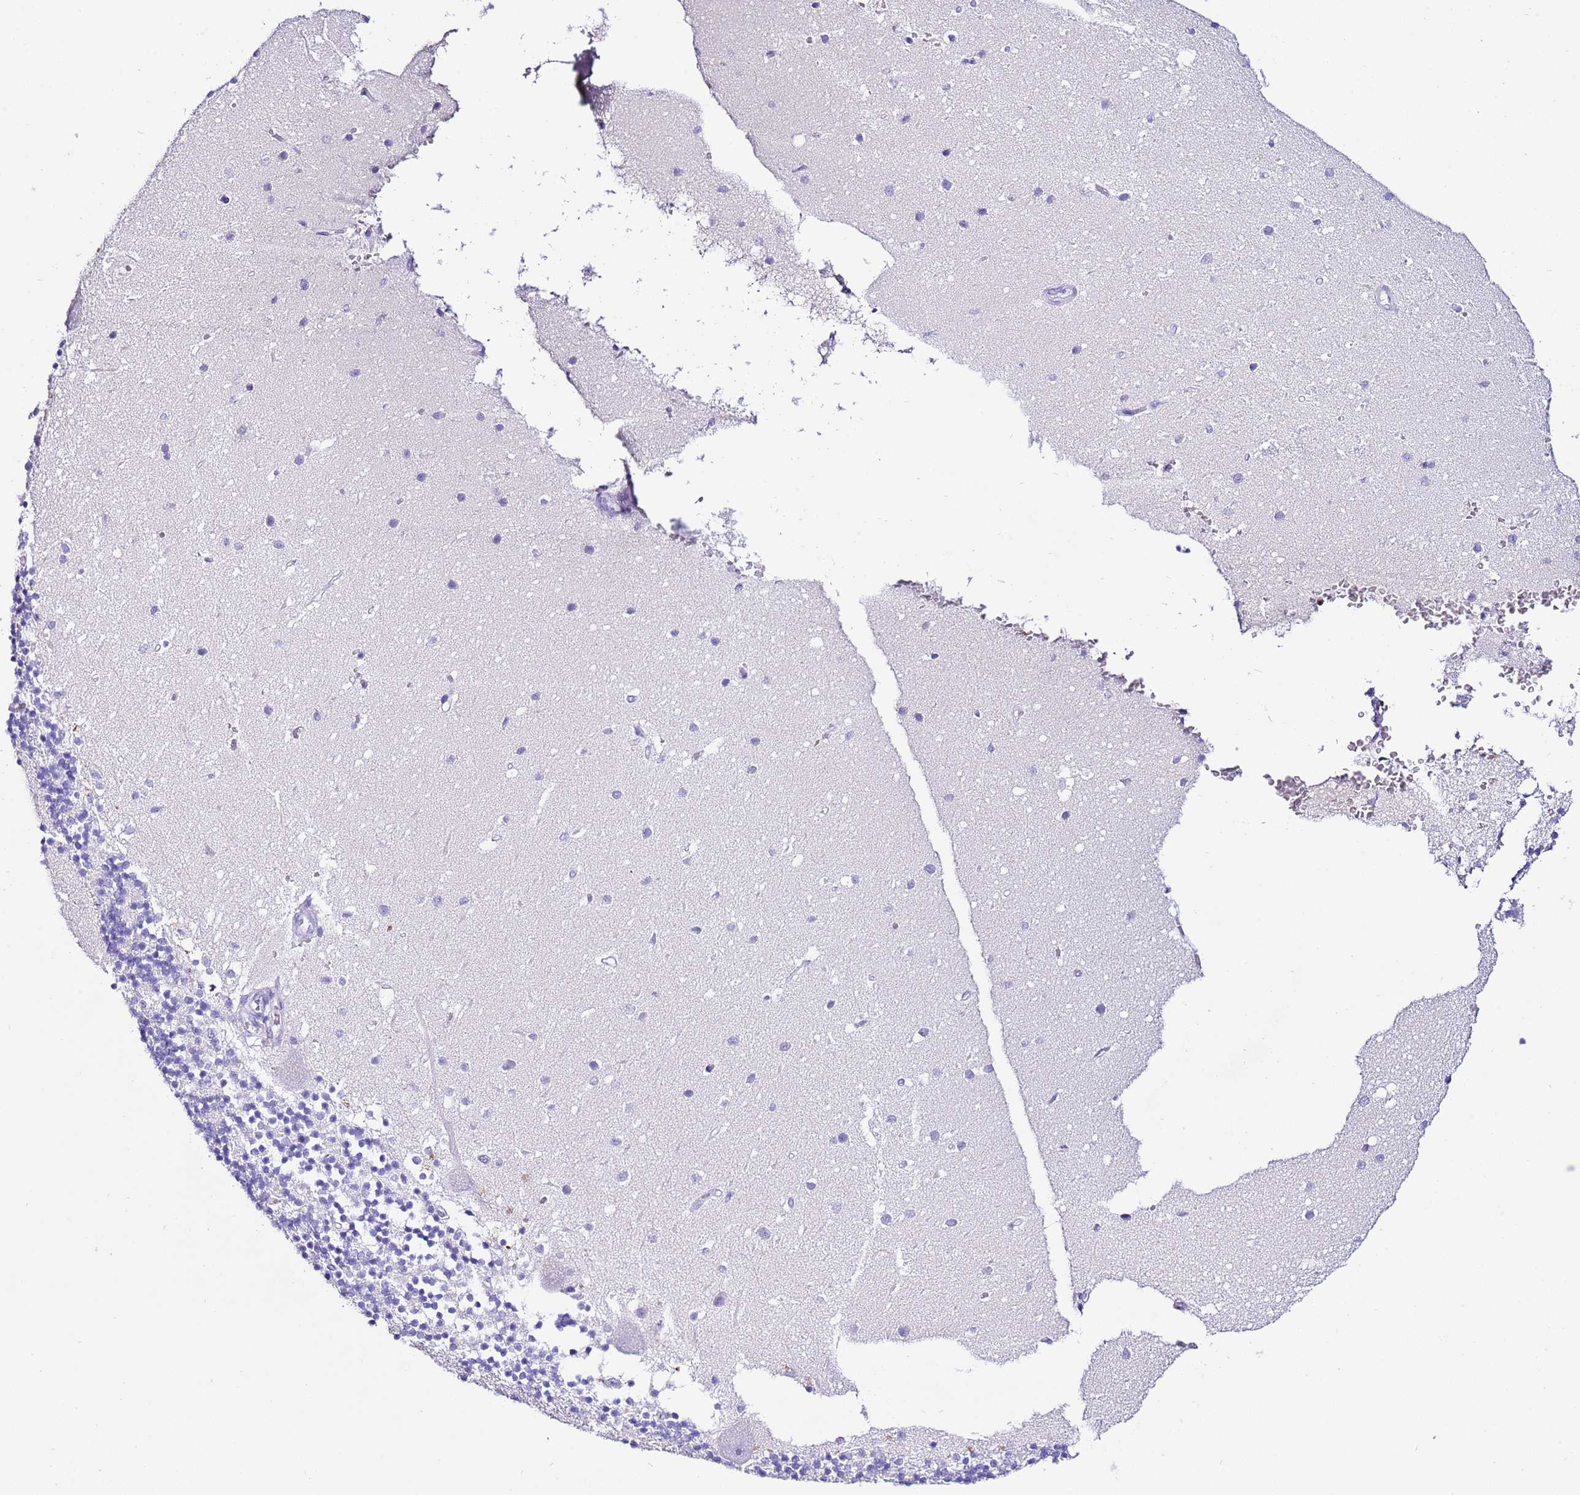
{"staining": {"intensity": "negative", "quantity": "none", "location": "none"}, "tissue": "cerebellum", "cell_type": "Cells in granular layer", "image_type": "normal", "snomed": [{"axis": "morphology", "description": "Normal tissue, NOS"}, {"axis": "topography", "description": "Cerebellum"}], "caption": "IHC of benign cerebellum reveals no staining in cells in granular layer. The staining is performed using DAB brown chromogen with nuclei counter-stained in using hematoxylin.", "gene": "CPB1", "patient": {"sex": "male", "age": 54}}